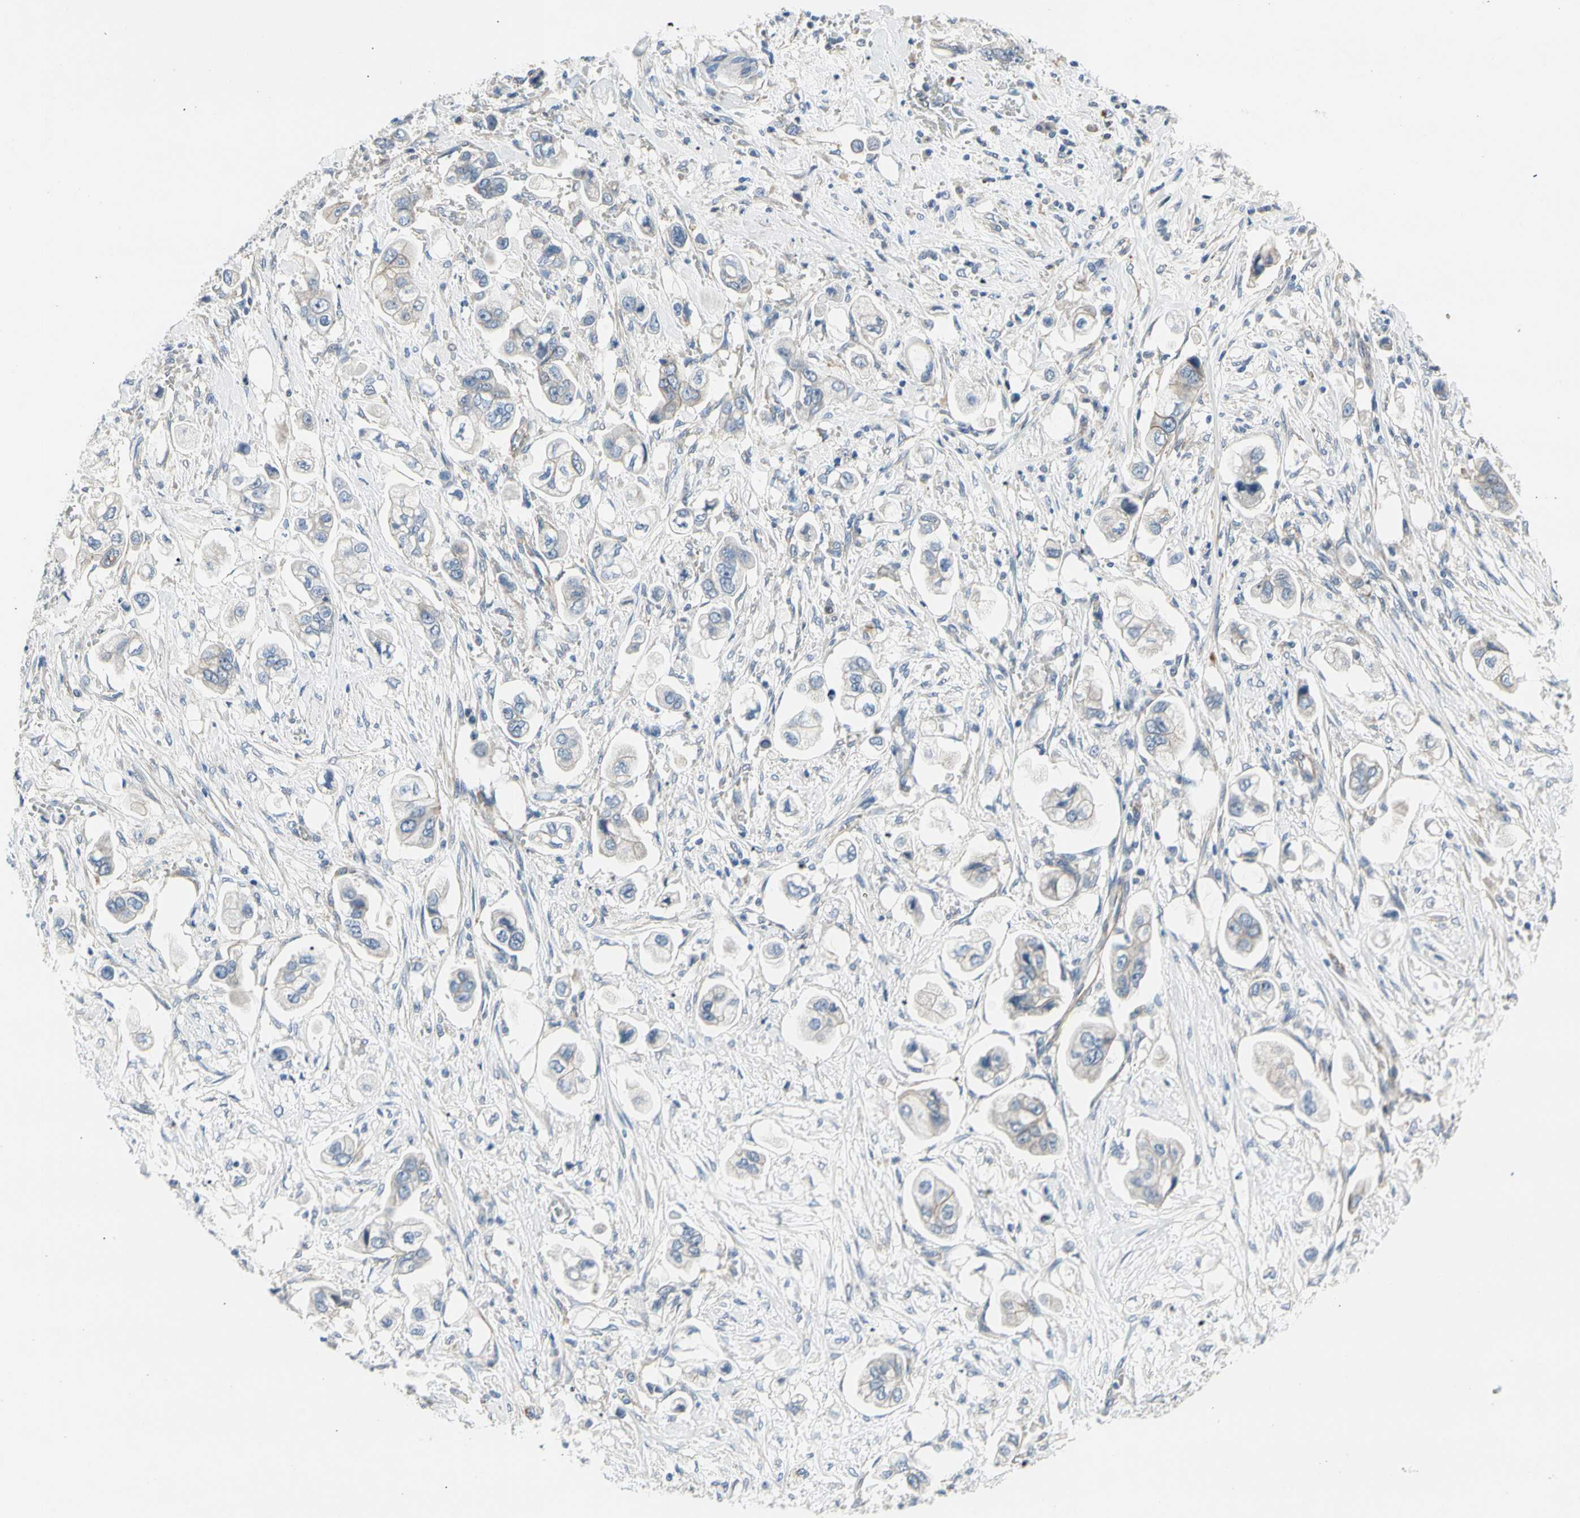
{"staining": {"intensity": "negative", "quantity": "none", "location": "none"}, "tissue": "stomach cancer", "cell_type": "Tumor cells", "image_type": "cancer", "snomed": [{"axis": "morphology", "description": "Adenocarcinoma, NOS"}, {"axis": "topography", "description": "Stomach"}], "caption": "Immunohistochemical staining of stomach adenocarcinoma displays no significant staining in tumor cells.", "gene": "LGR6", "patient": {"sex": "male", "age": 62}}